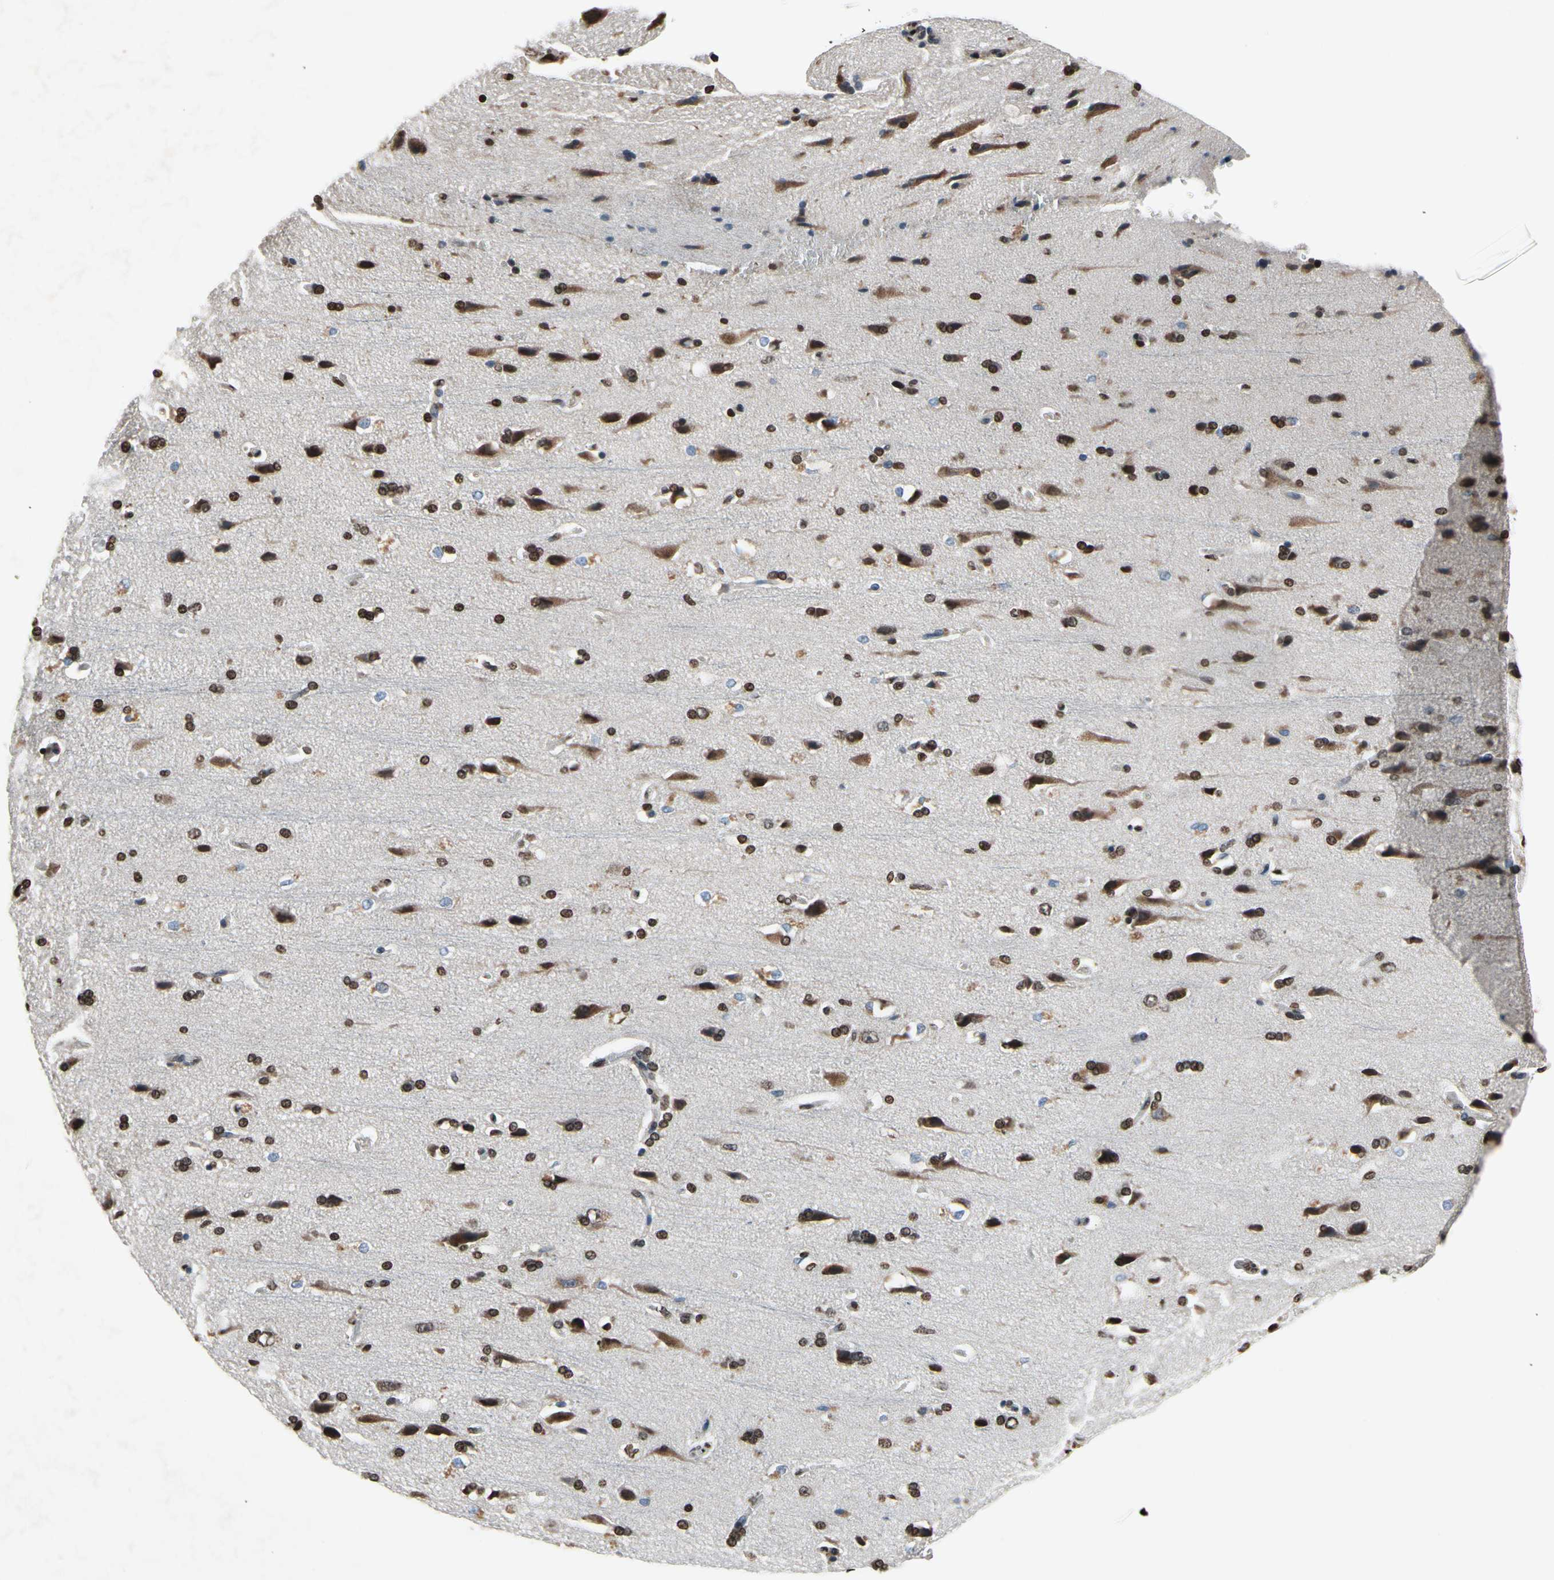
{"staining": {"intensity": "moderate", "quantity": "25%-75%", "location": "nuclear"}, "tissue": "cerebral cortex", "cell_type": "Endothelial cells", "image_type": "normal", "snomed": [{"axis": "morphology", "description": "Normal tissue, NOS"}, {"axis": "topography", "description": "Cerebral cortex"}], "caption": "A micrograph of cerebral cortex stained for a protein demonstrates moderate nuclear brown staining in endothelial cells. (Brightfield microscopy of DAB IHC at high magnification).", "gene": "HIPK2", "patient": {"sex": "male", "age": 62}}